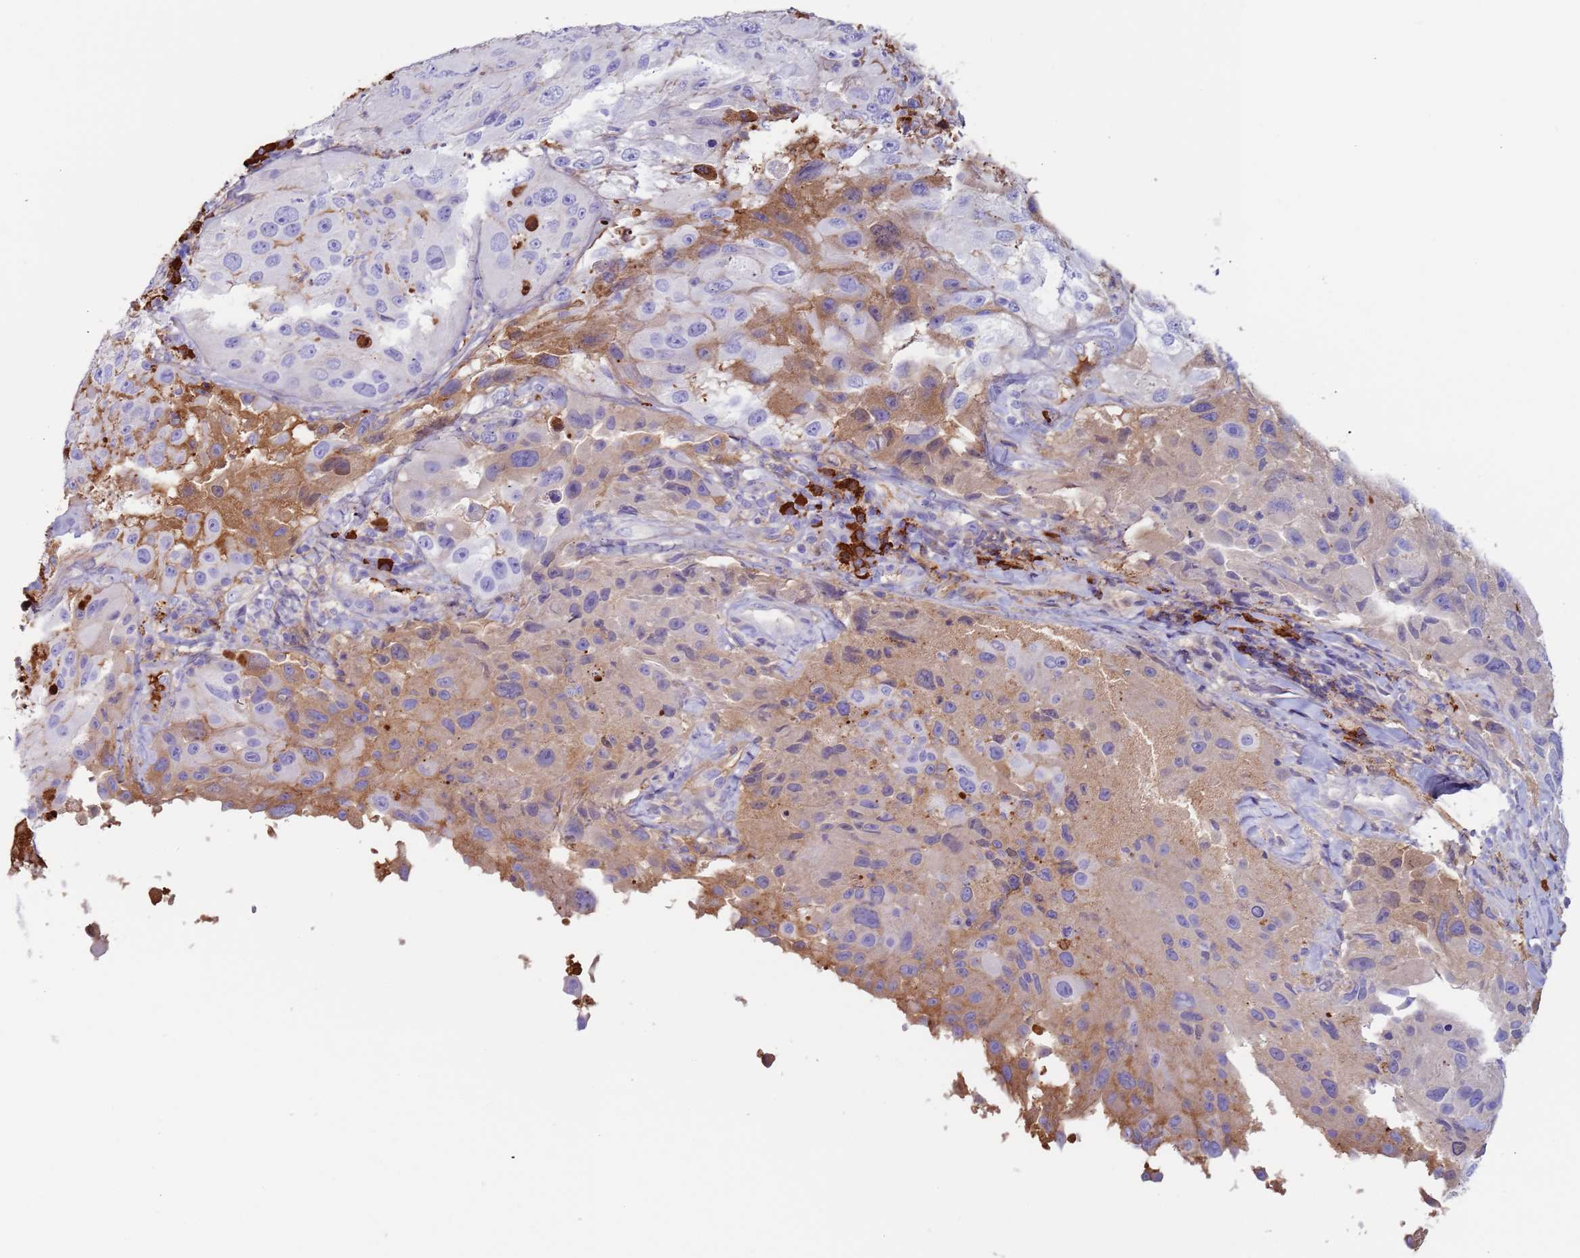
{"staining": {"intensity": "moderate", "quantity": "<25%", "location": "cytoplasmic/membranous"}, "tissue": "melanoma", "cell_type": "Tumor cells", "image_type": "cancer", "snomed": [{"axis": "morphology", "description": "Malignant melanoma, Metastatic site"}, {"axis": "topography", "description": "Lymph node"}], "caption": "This histopathology image exhibits IHC staining of melanoma, with low moderate cytoplasmic/membranous expression in approximately <25% of tumor cells.", "gene": "CYSLTR2", "patient": {"sex": "male", "age": 62}}